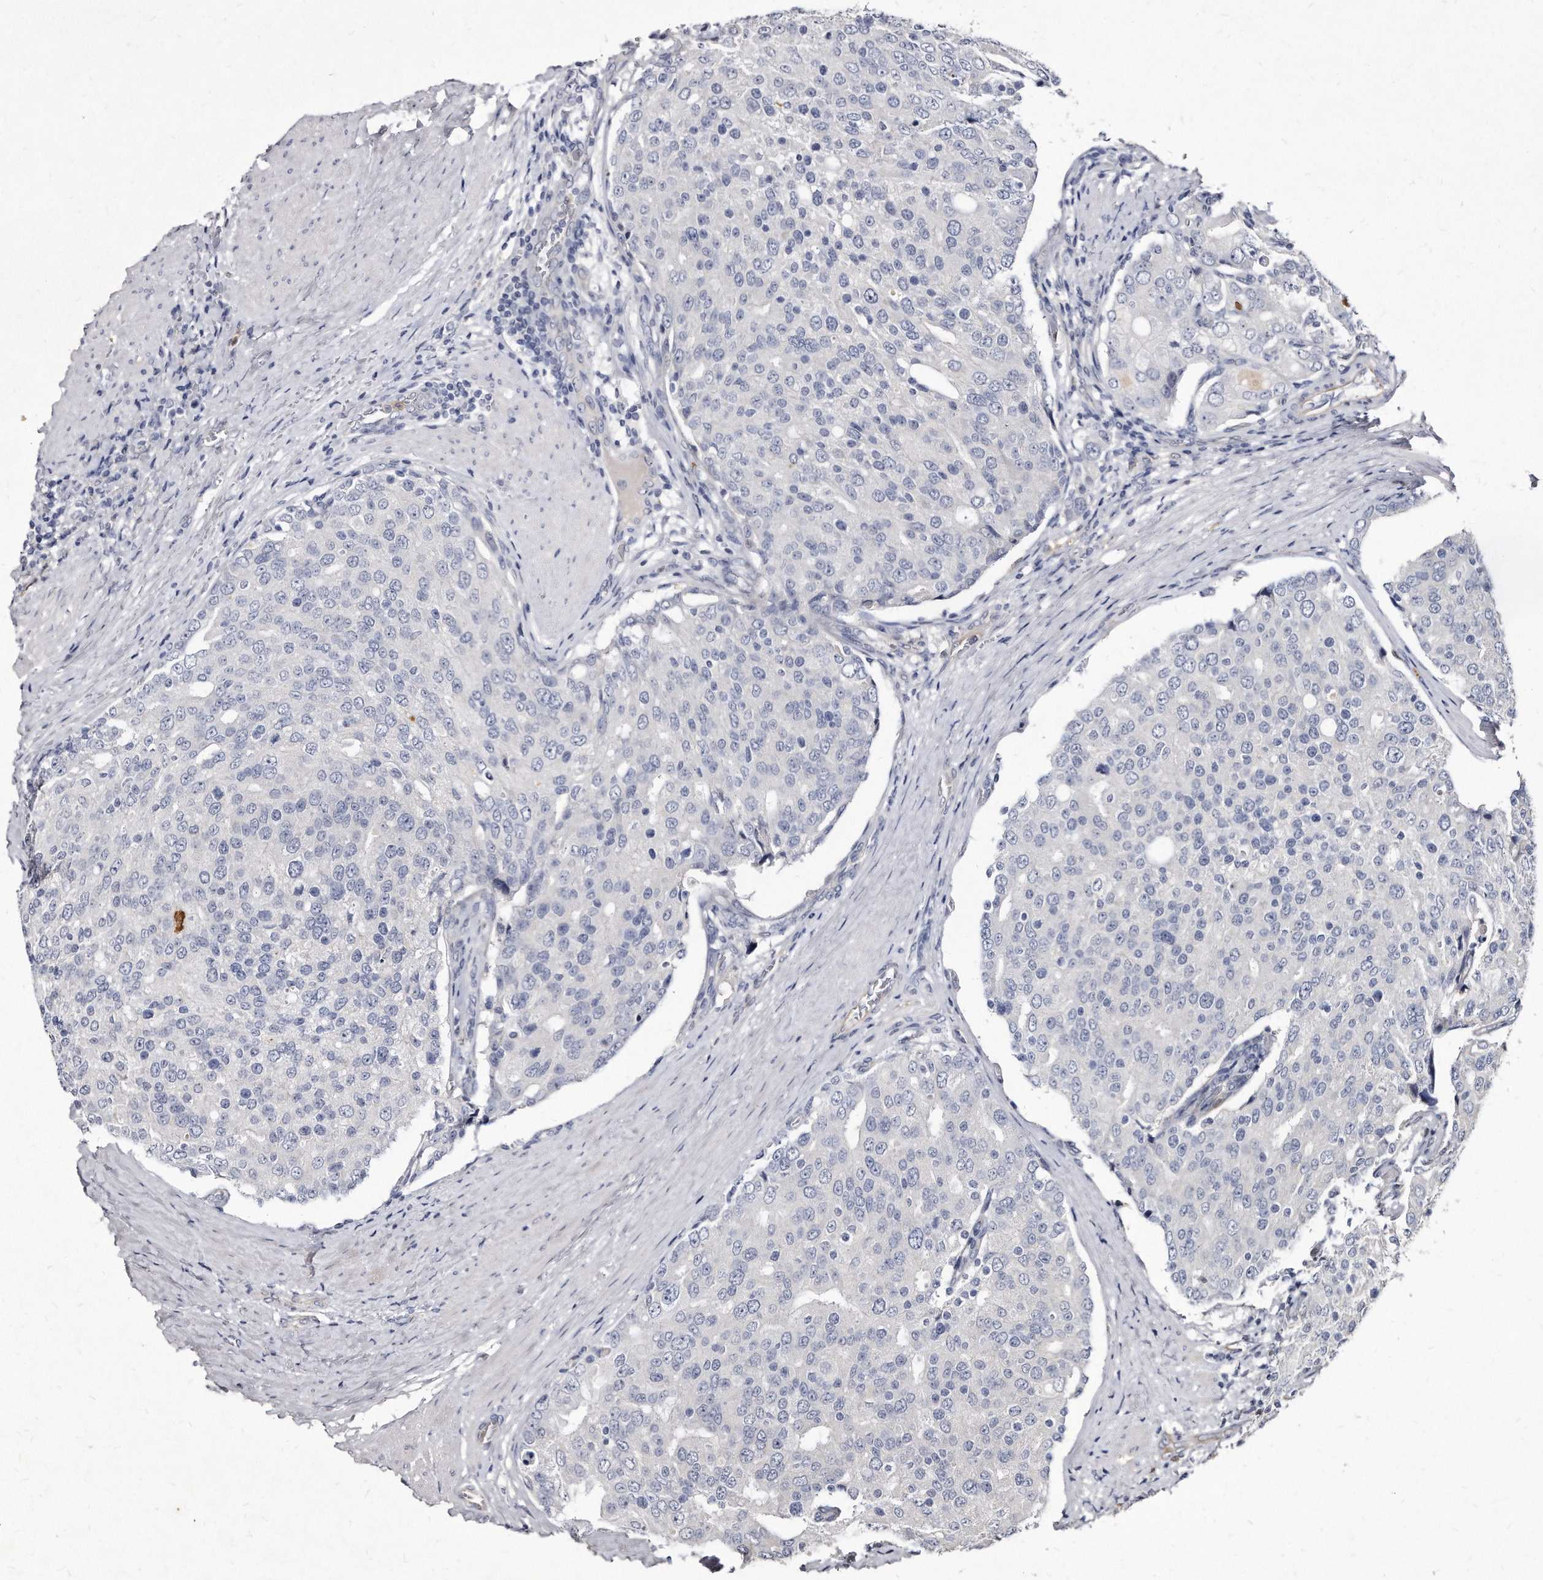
{"staining": {"intensity": "negative", "quantity": "none", "location": "none"}, "tissue": "prostate cancer", "cell_type": "Tumor cells", "image_type": "cancer", "snomed": [{"axis": "morphology", "description": "Adenocarcinoma, High grade"}, {"axis": "topography", "description": "Prostate"}], "caption": "Tumor cells show no significant protein staining in prostate cancer (high-grade adenocarcinoma).", "gene": "KLHDC3", "patient": {"sex": "male", "age": 50}}